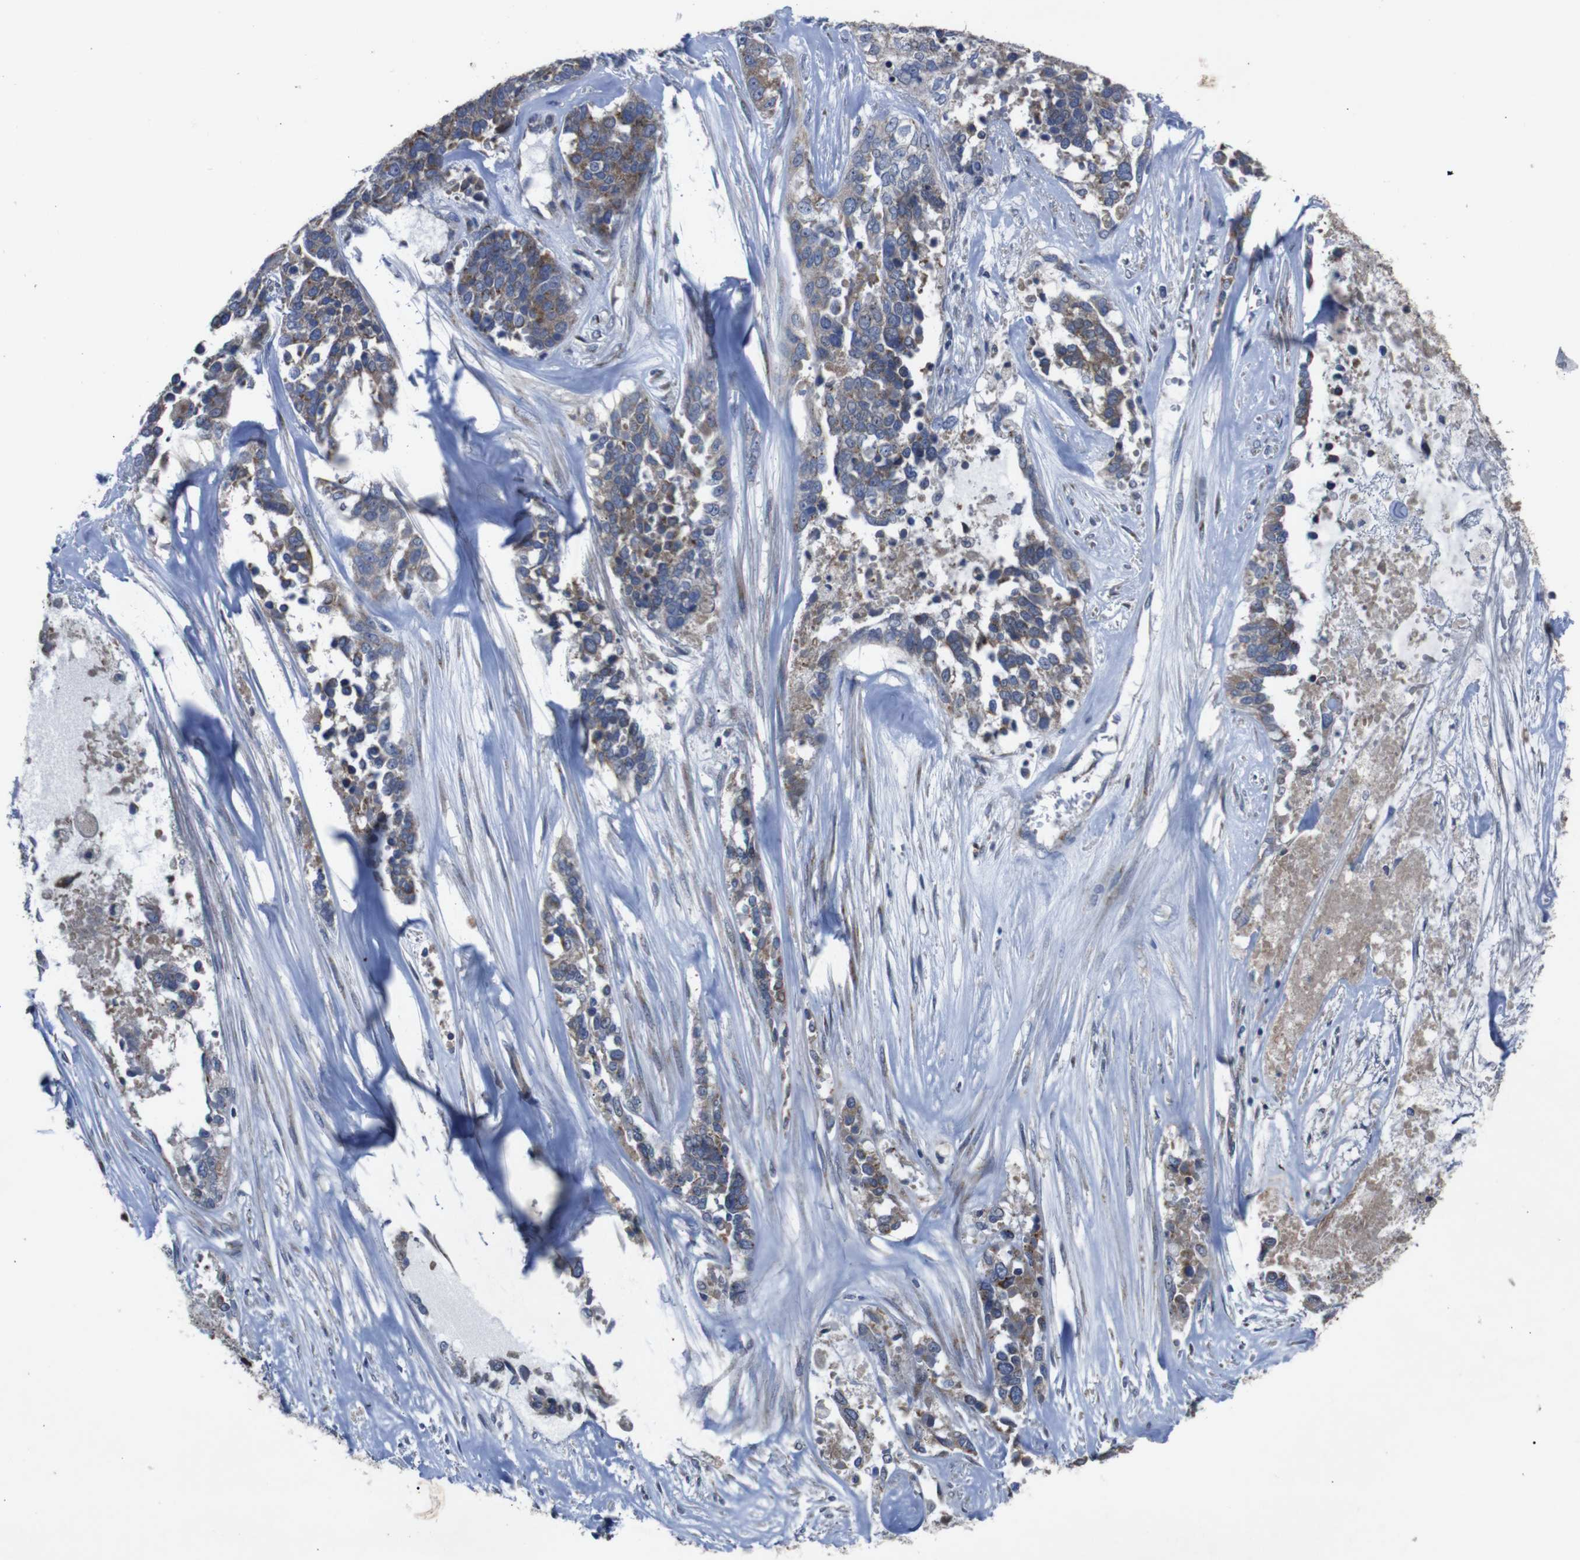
{"staining": {"intensity": "moderate", "quantity": "25%-75%", "location": "cytoplasmic/membranous"}, "tissue": "ovarian cancer", "cell_type": "Tumor cells", "image_type": "cancer", "snomed": [{"axis": "morphology", "description": "Cystadenocarcinoma, serous, NOS"}, {"axis": "topography", "description": "Ovary"}], "caption": "This is an image of immunohistochemistry (IHC) staining of serous cystadenocarcinoma (ovarian), which shows moderate staining in the cytoplasmic/membranous of tumor cells.", "gene": "CHST10", "patient": {"sex": "female", "age": 44}}